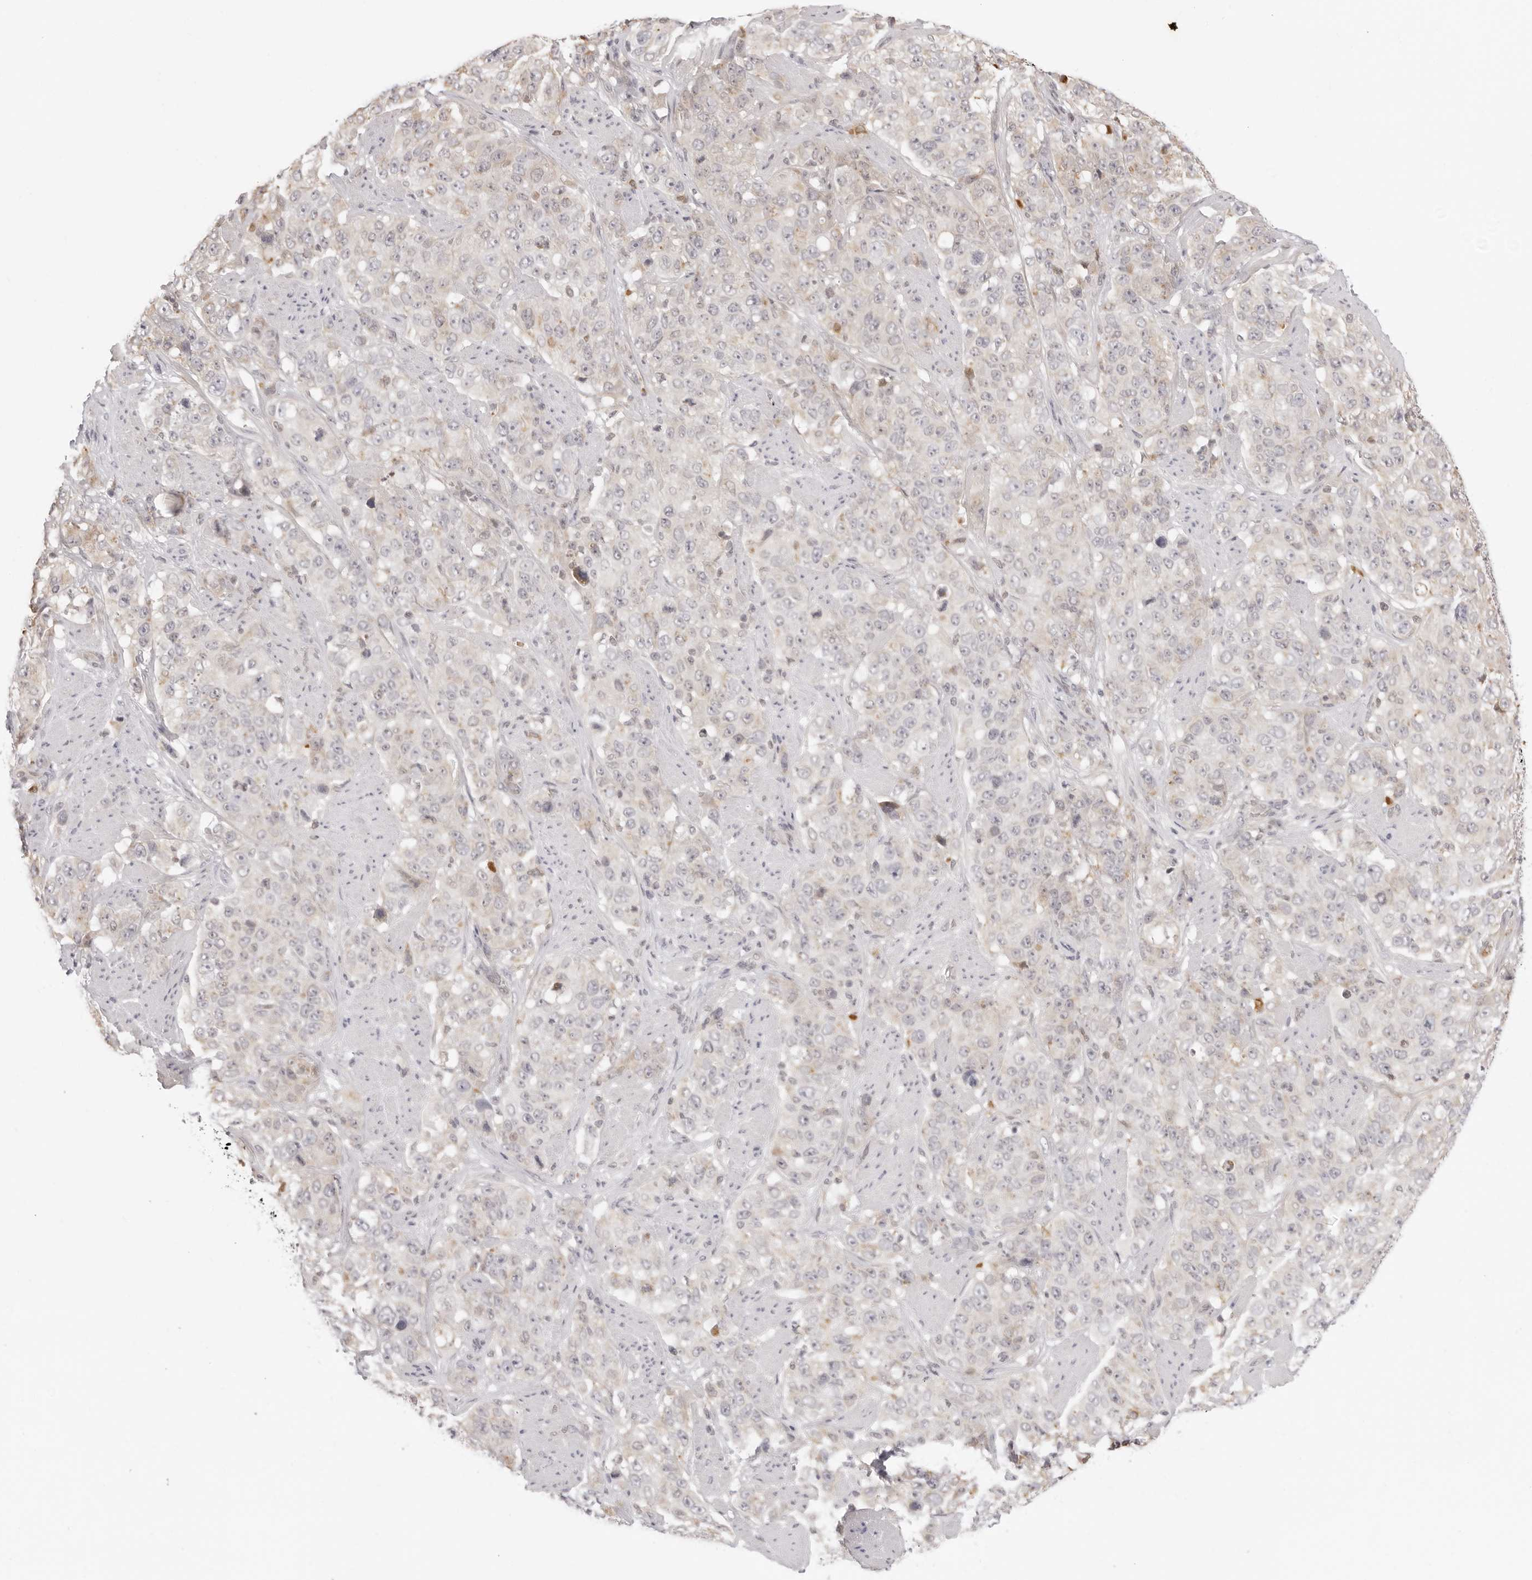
{"staining": {"intensity": "negative", "quantity": "none", "location": "none"}, "tissue": "stomach cancer", "cell_type": "Tumor cells", "image_type": "cancer", "snomed": [{"axis": "morphology", "description": "Adenocarcinoma, NOS"}, {"axis": "topography", "description": "Stomach"}], "caption": "This is a image of immunohistochemistry (IHC) staining of stomach cancer, which shows no staining in tumor cells.", "gene": "FDPS", "patient": {"sex": "male", "age": 48}}